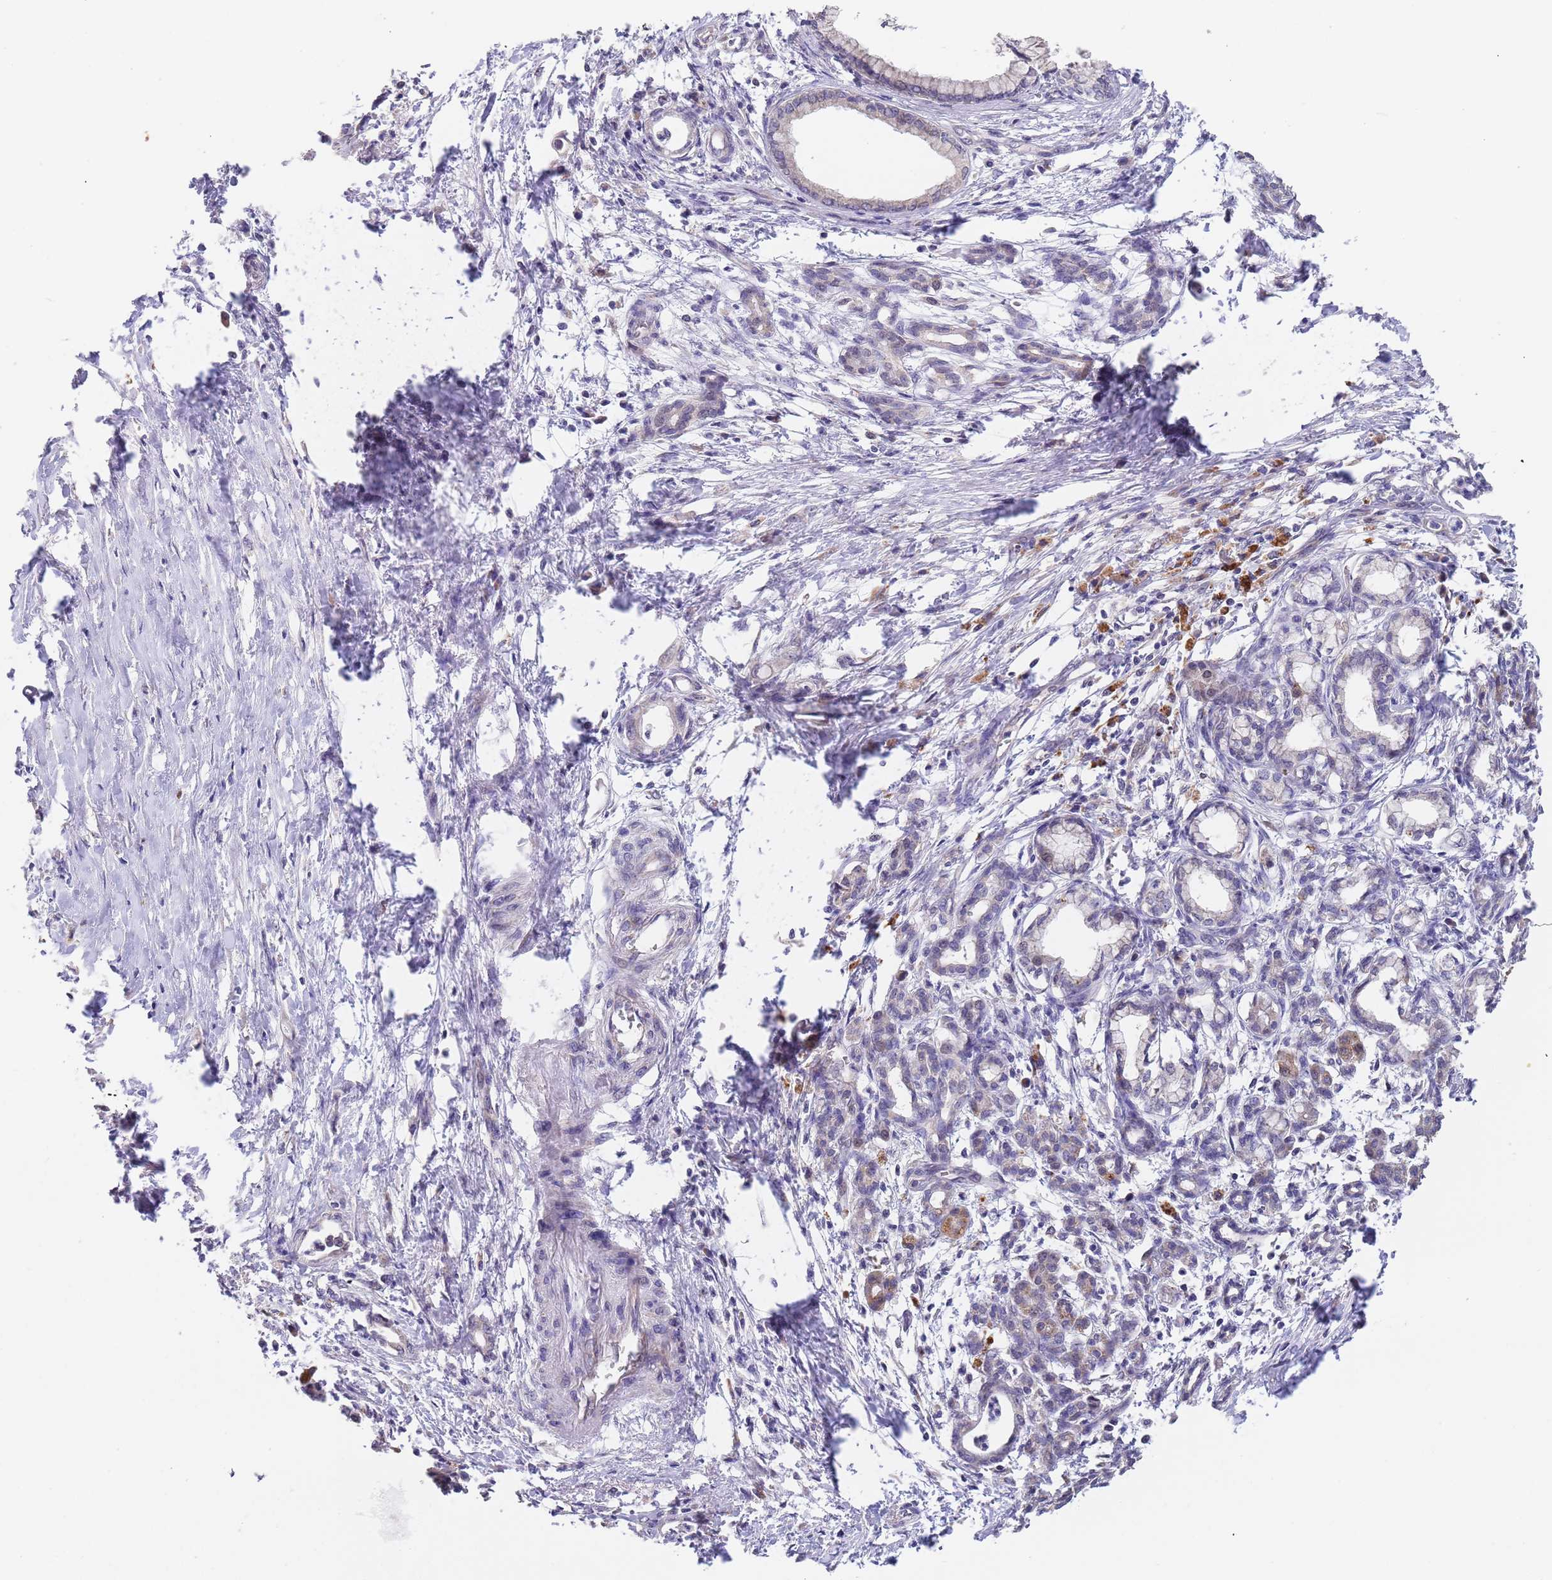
{"staining": {"intensity": "negative", "quantity": "none", "location": "none"}, "tissue": "pancreatic cancer", "cell_type": "Tumor cells", "image_type": "cancer", "snomed": [{"axis": "morphology", "description": "Adenocarcinoma, NOS"}, {"axis": "topography", "description": "Pancreas"}], "caption": "The histopathology image reveals no significant staining in tumor cells of pancreatic adenocarcinoma.", "gene": "TMEM64", "patient": {"sex": "female", "age": 55}}